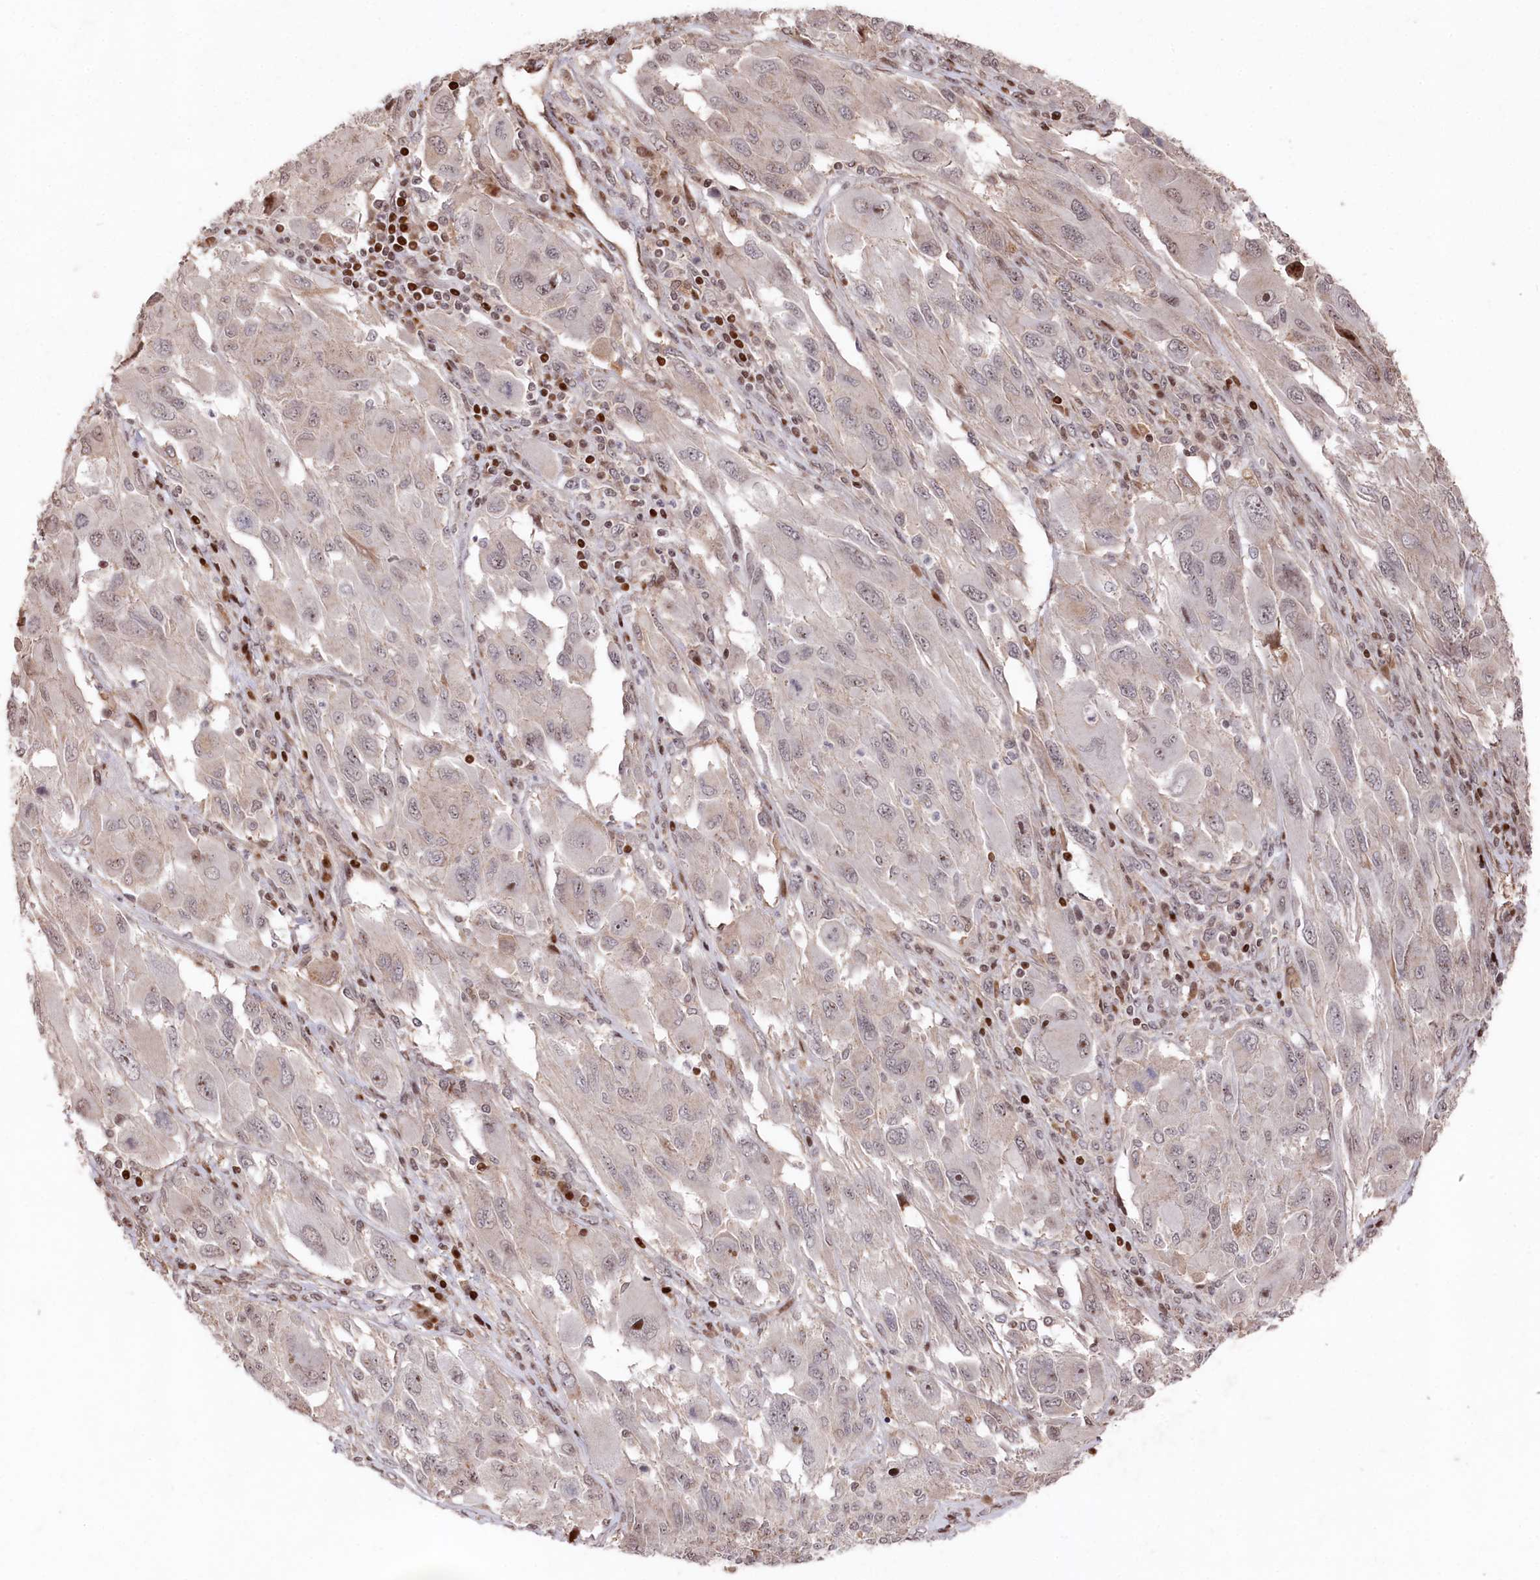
{"staining": {"intensity": "weak", "quantity": "<25%", "location": "cytoplasmic/membranous,nuclear"}, "tissue": "melanoma", "cell_type": "Tumor cells", "image_type": "cancer", "snomed": [{"axis": "morphology", "description": "Malignant melanoma, NOS"}, {"axis": "topography", "description": "Skin"}], "caption": "An IHC micrograph of malignant melanoma is shown. There is no staining in tumor cells of malignant melanoma. Brightfield microscopy of immunohistochemistry stained with DAB (brown) and hematoxylin (blue), captured at high magnification.", "gene": "MCF2L2", "patient": {"sex": "female", "age": 91}}